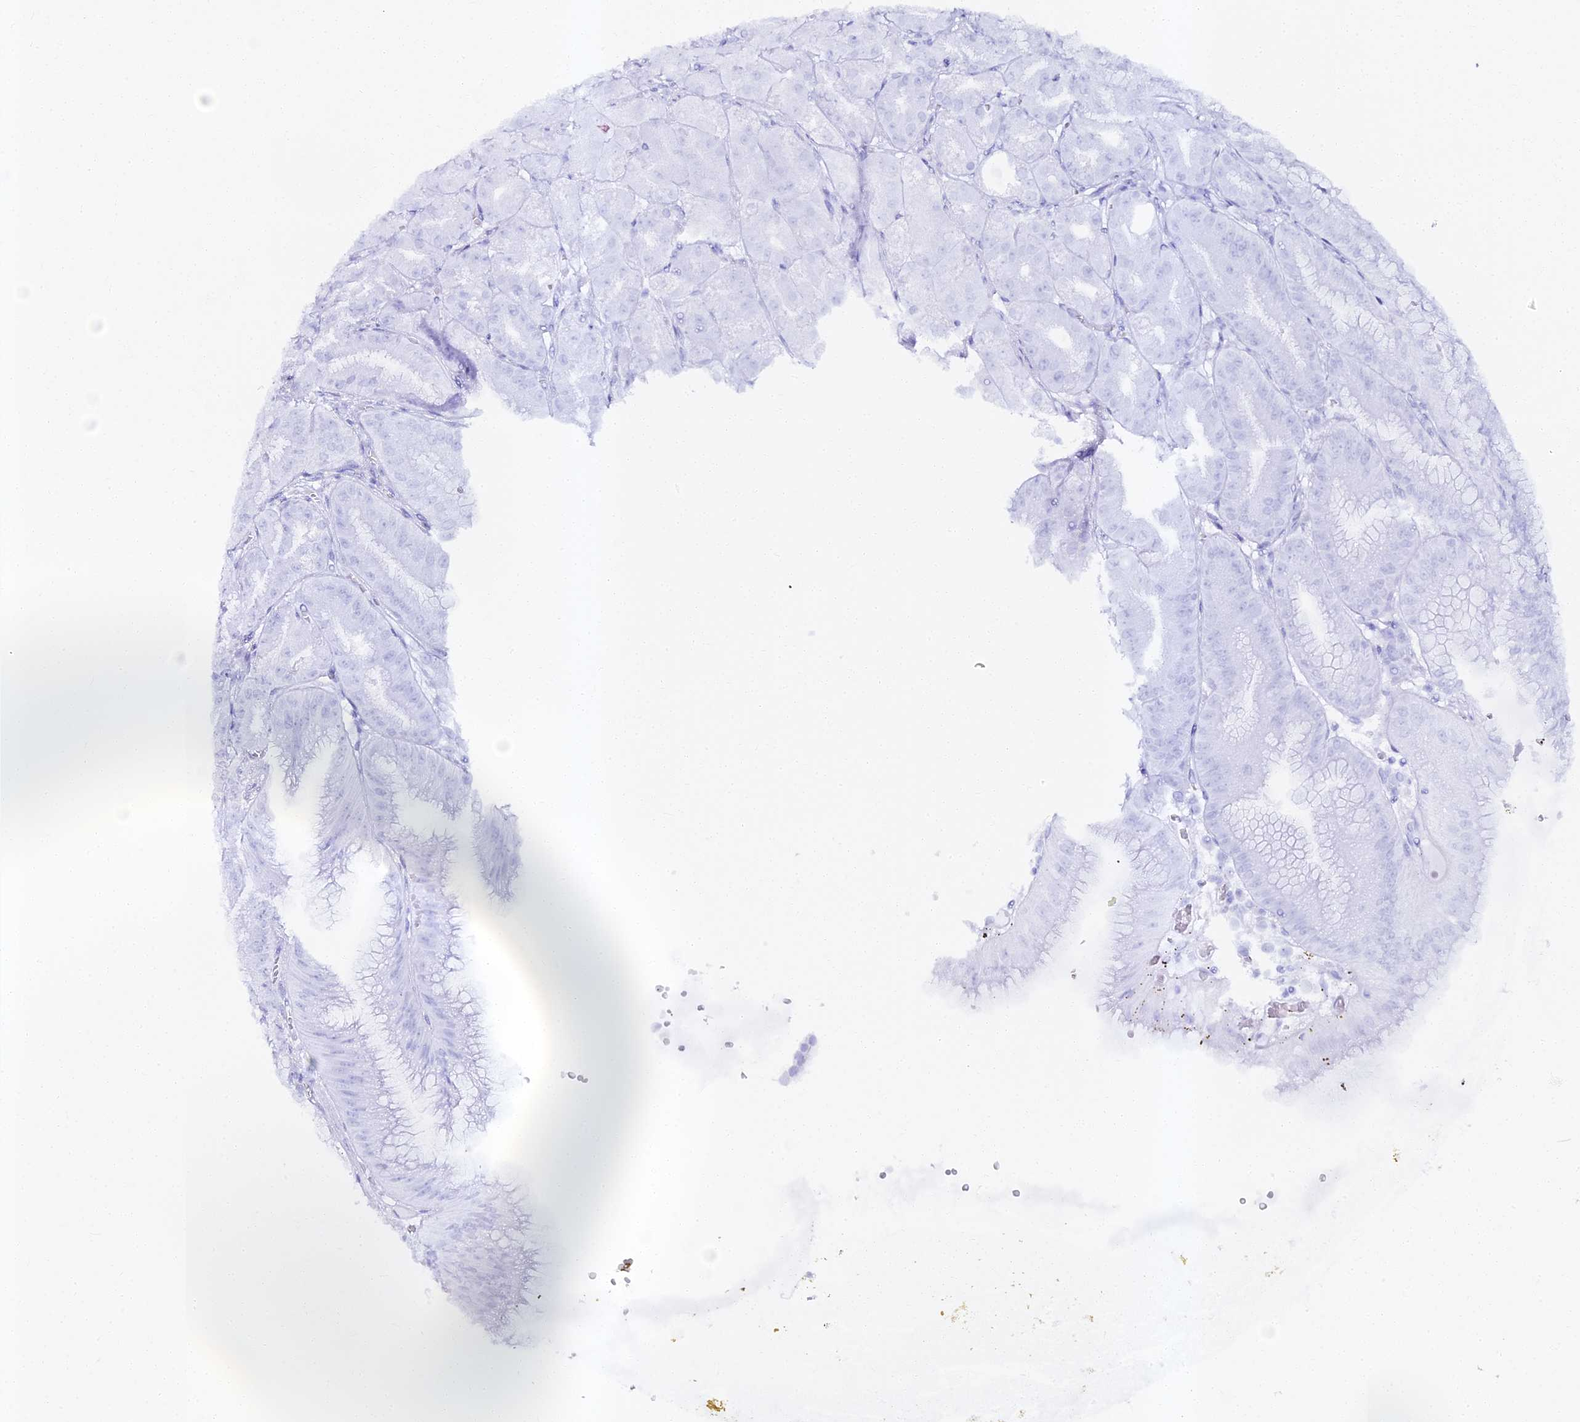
{"staining": {"intensity": "negative", "quantity": "none", "location": "none"}, "tissue": "stomach", "cell_type": "Glandular cells", "image_type": "normal", "snomed": [{"axis": "morphology", "description": "Normal tissue, NOS"}, {"axis": "topography", "description": "Stomach, upper"}, {"axis": "topography", "description": "Stomach, lower"}], "caption": "This is an immunohistochemistry image of unremarkable human stomach. There is no positivity in glandular cells.", "gene": "ALPG", "patient": {"sex": "male", "age": 71}}